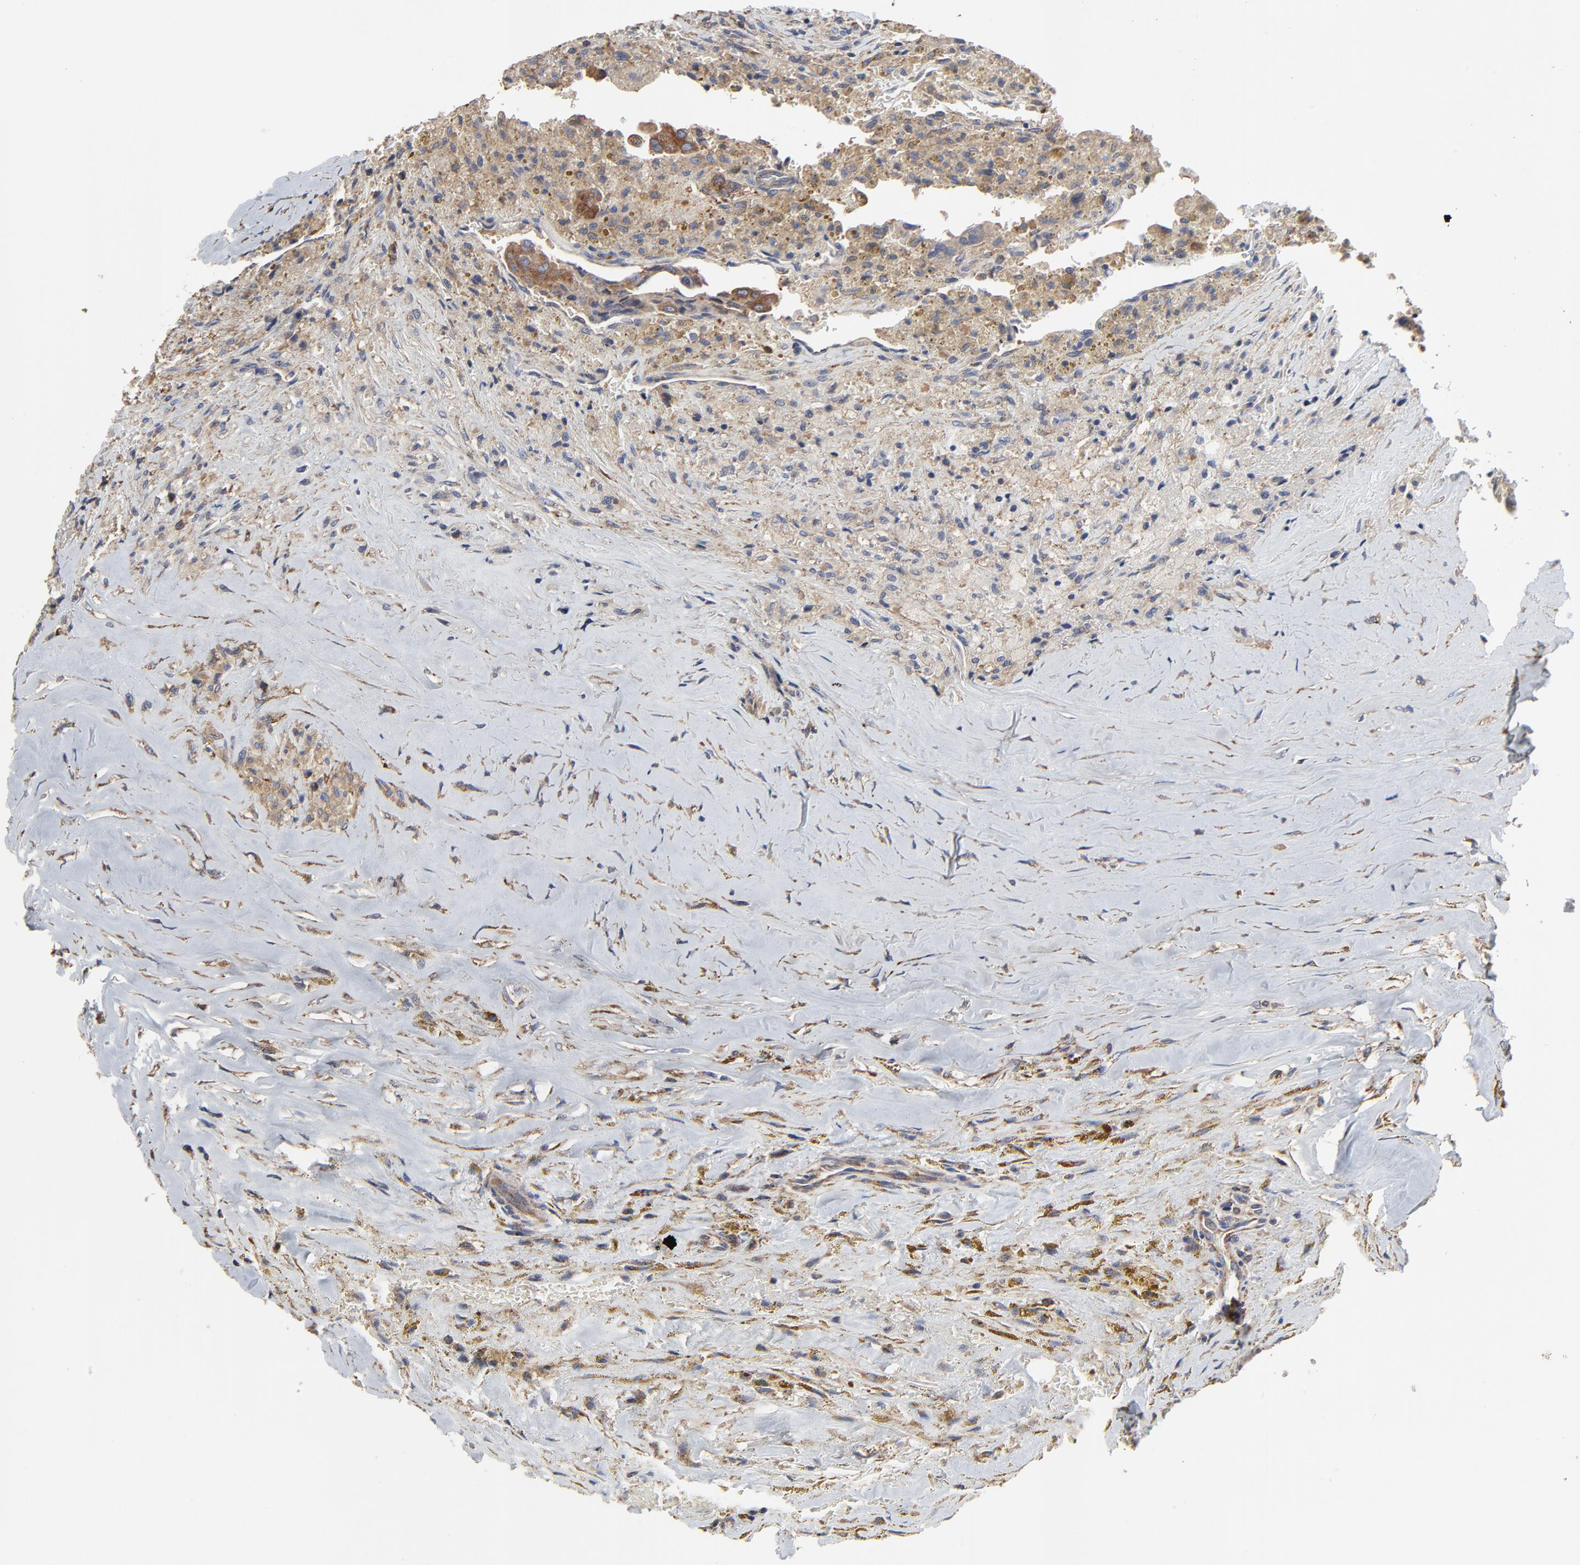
{"staining": {"intensity": "moderate", "quantity": ">75%", "location": "cytoplasmic/membranous"}, "tissue": "thyroid cancer", "cell_type": "Tumor cells", "image_type": "cancer", "snomed": [{"axis": "morphology", "description": "Papillary adenocarcinoma, NOS"}, {"axis": "topography", "description": "Thyroid gland"}], "caption": "Tumor cells reveal moderate cytoplasmic/membranous positivity in approximately >75% of cells in papillary adenocarcinoma (thyroid).", "gene": "NXF3", "patient": {"sex": "male", "age": 87}}